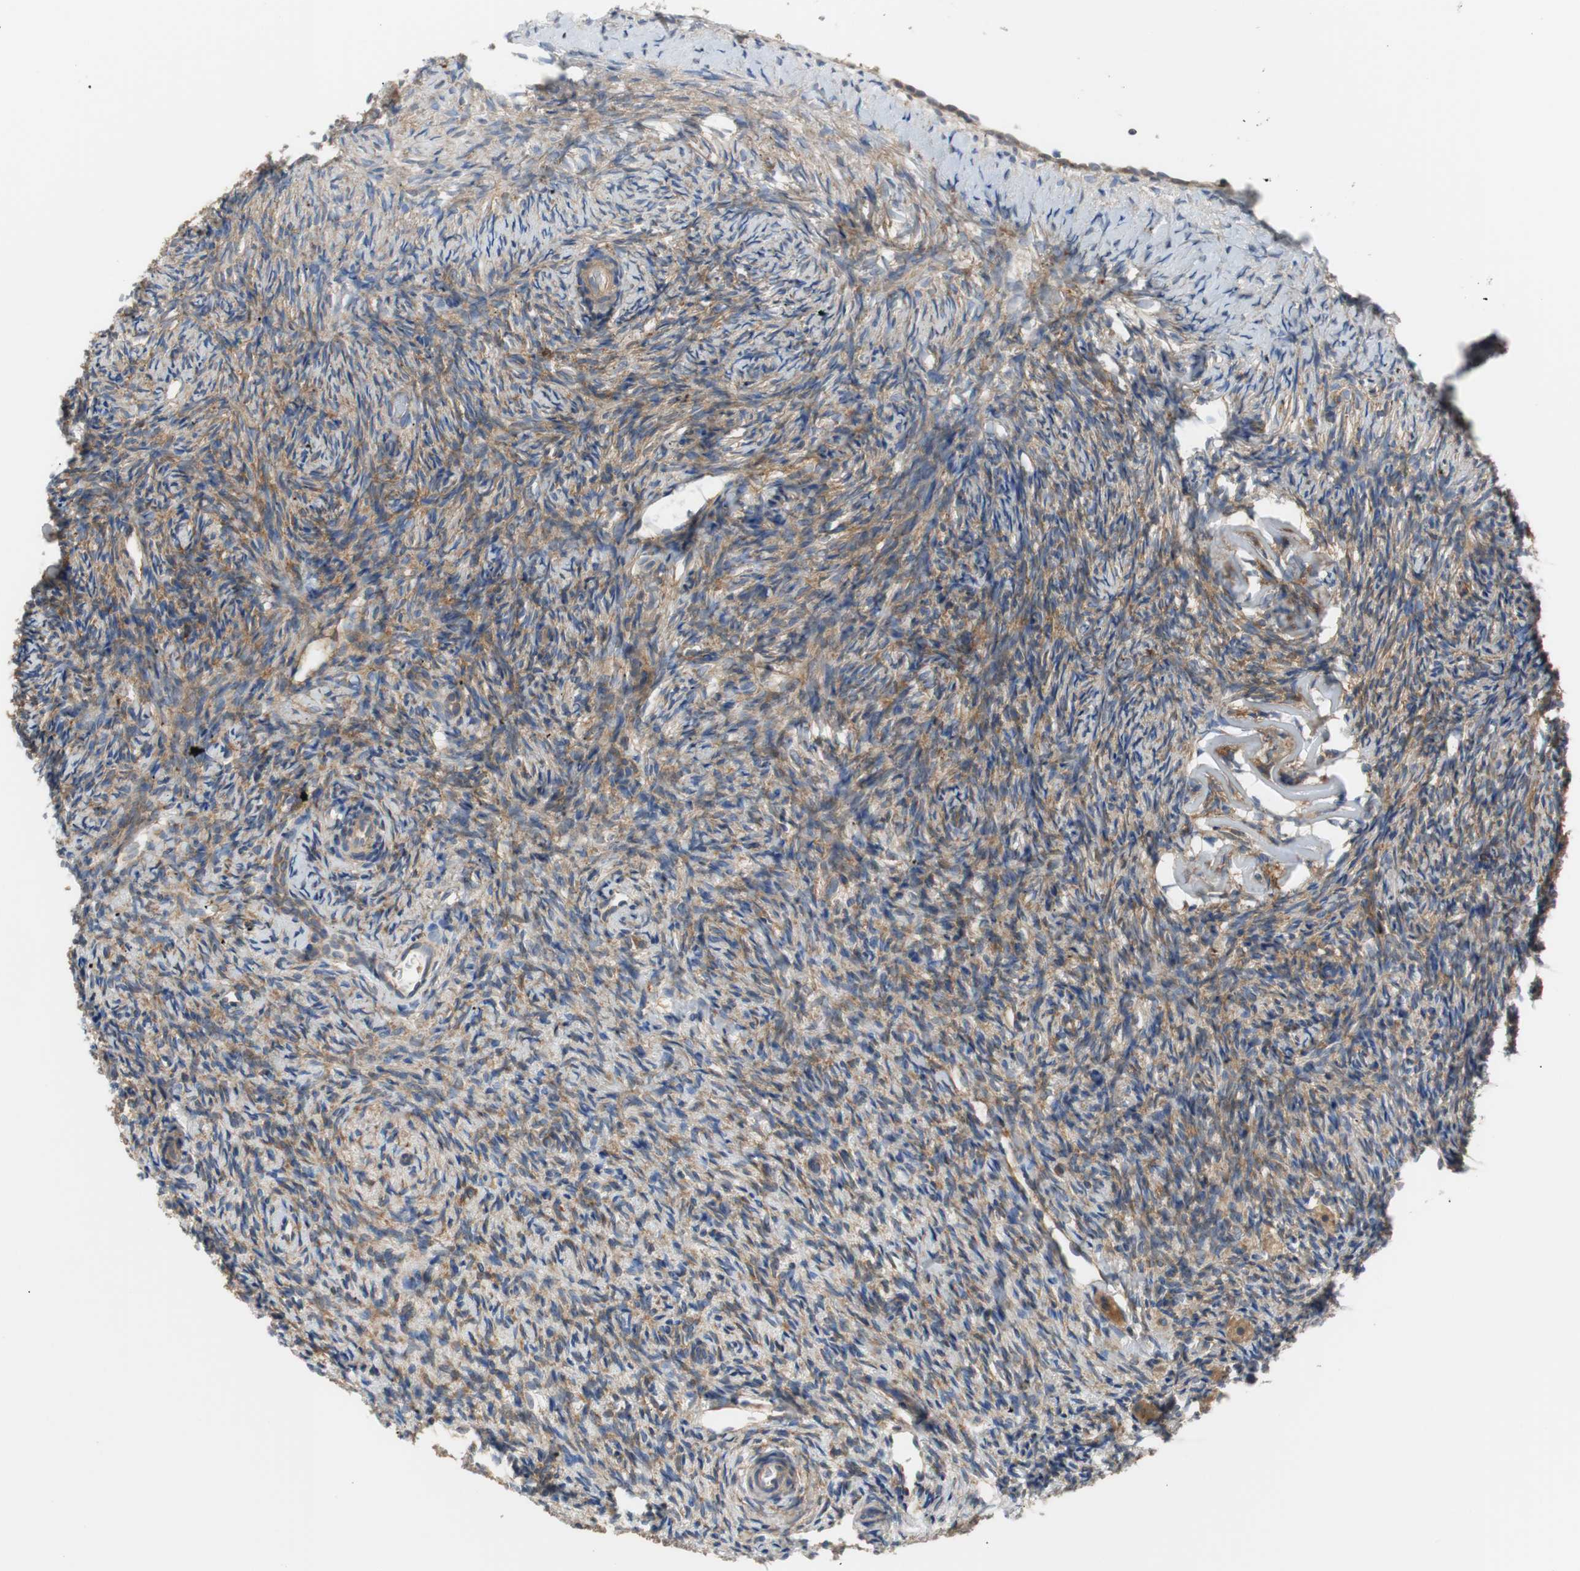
{"staining": {"intensity": "moderate", "quantity": "25%-75%", "location": "cytoplasmic/membranous"}, "tissue": "ovary", "cell_type": "Ovarian stroma cells", "image_type": "normal", "snomed": [{"axis": "morphology", "description": "Normal tissue, NOS"}, {"axis": "topography", "description": "Ovary"}], "caption": "Immunohistochemical staining of benign ovary shows 25%-75% levels of moderate cytoplasmic/membranous protein expression in approximately 25%-75% of ovarian stroma cells.", "gene": "TSC22D4", "patient": {"sex": "female", "age": 60}}